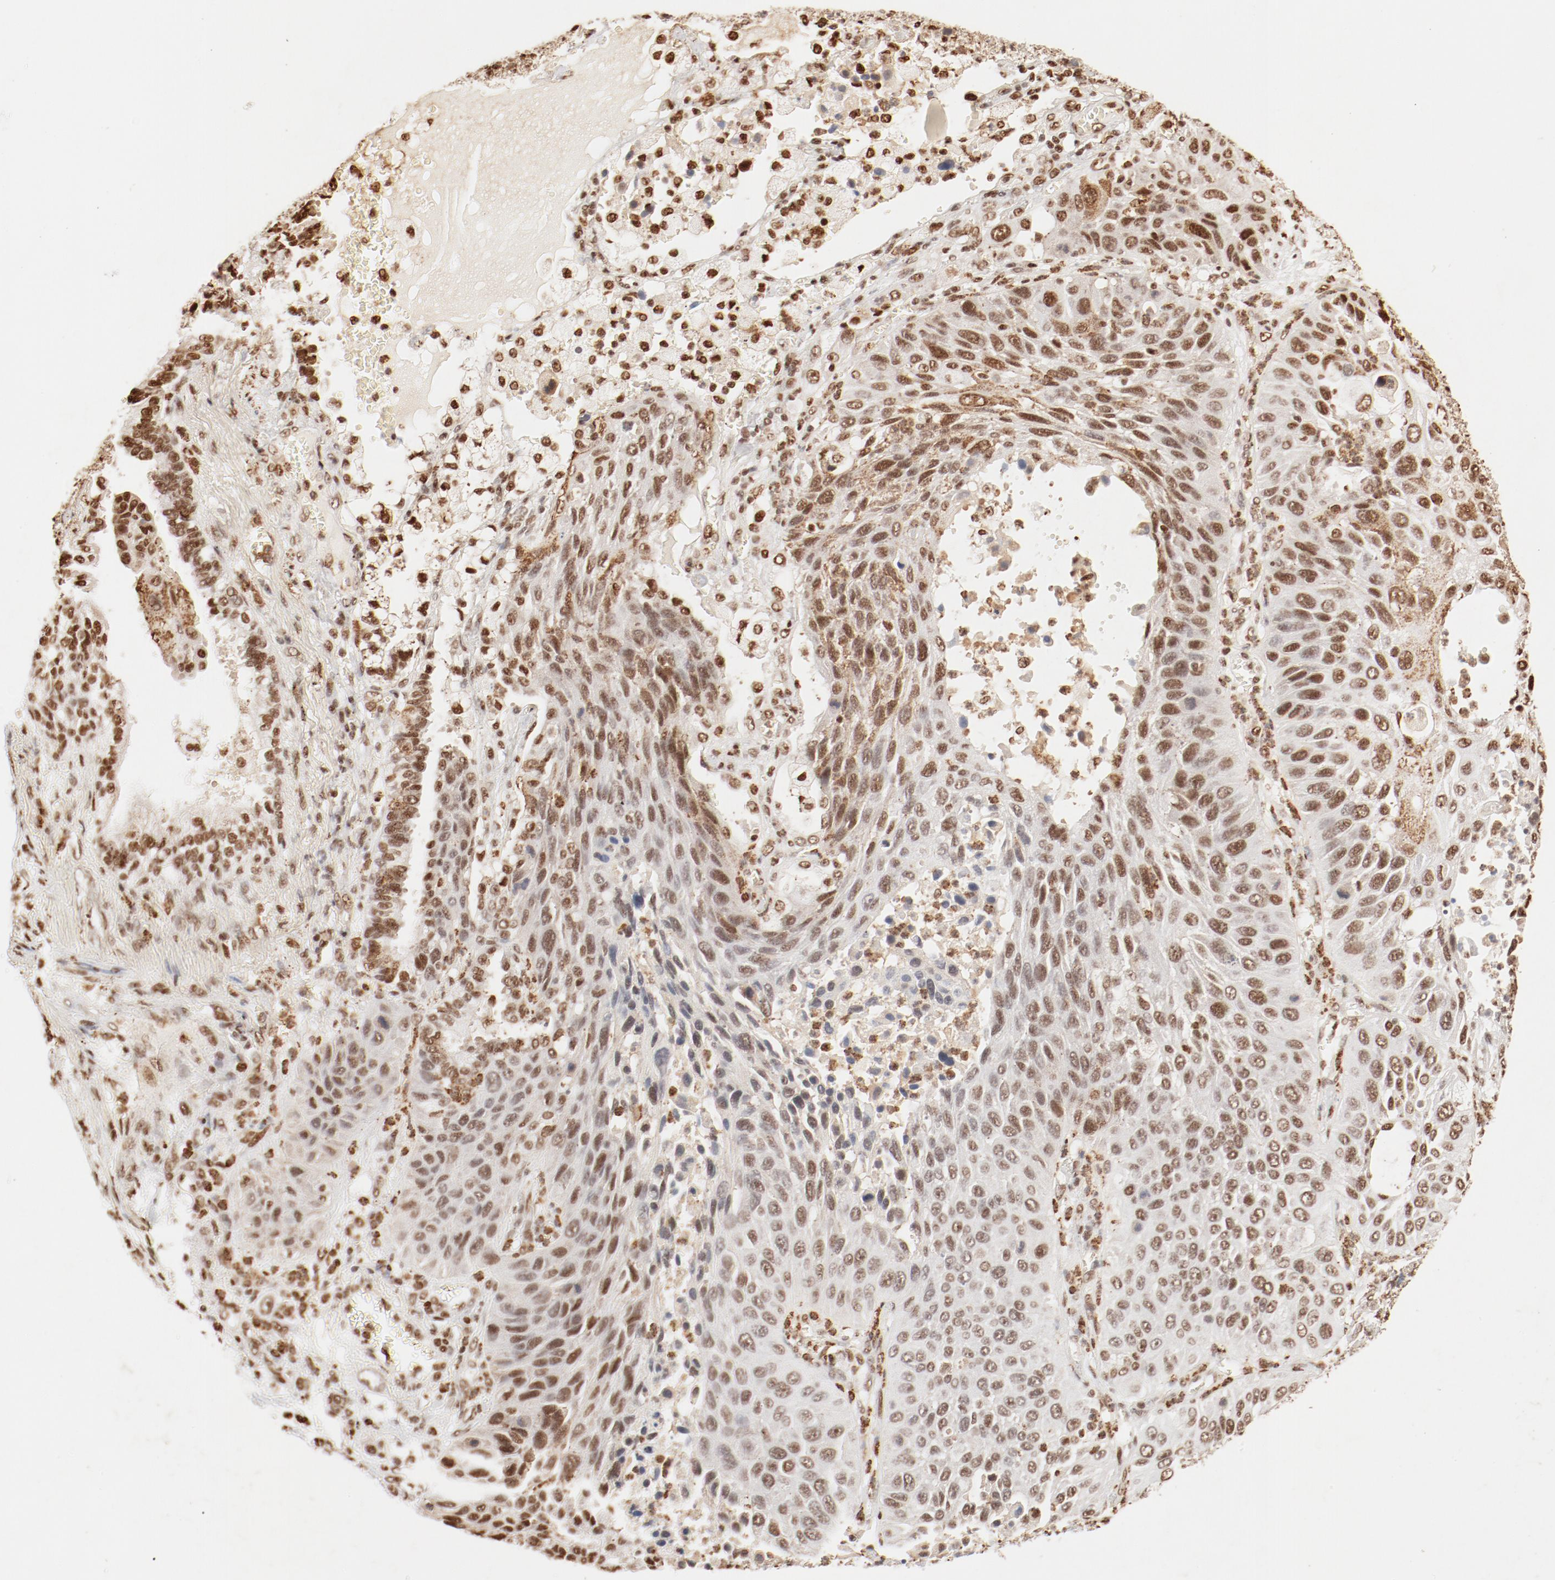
{"staining": {"intensity": "moderate", "quantity": ">75%", "location": "nuclear"}, "tissue": "lung cancer", "cell_type": "Tumor cells", "image_type": "cancer", "snomed": [{"axis": "morphology", "description": "Squamous cell carcinoma, NOS"}, {"axis": "topography", "description": "Lung"}], "caption": "An immunohistochemistry (IHC) micrograph of tumor tissue is shown. Protein staining in brown shows moderate nuclear positivity in lung cancer within tumor cells.", "gene": "FAM50A", "patient": {"sex": "female", "age": 76}}